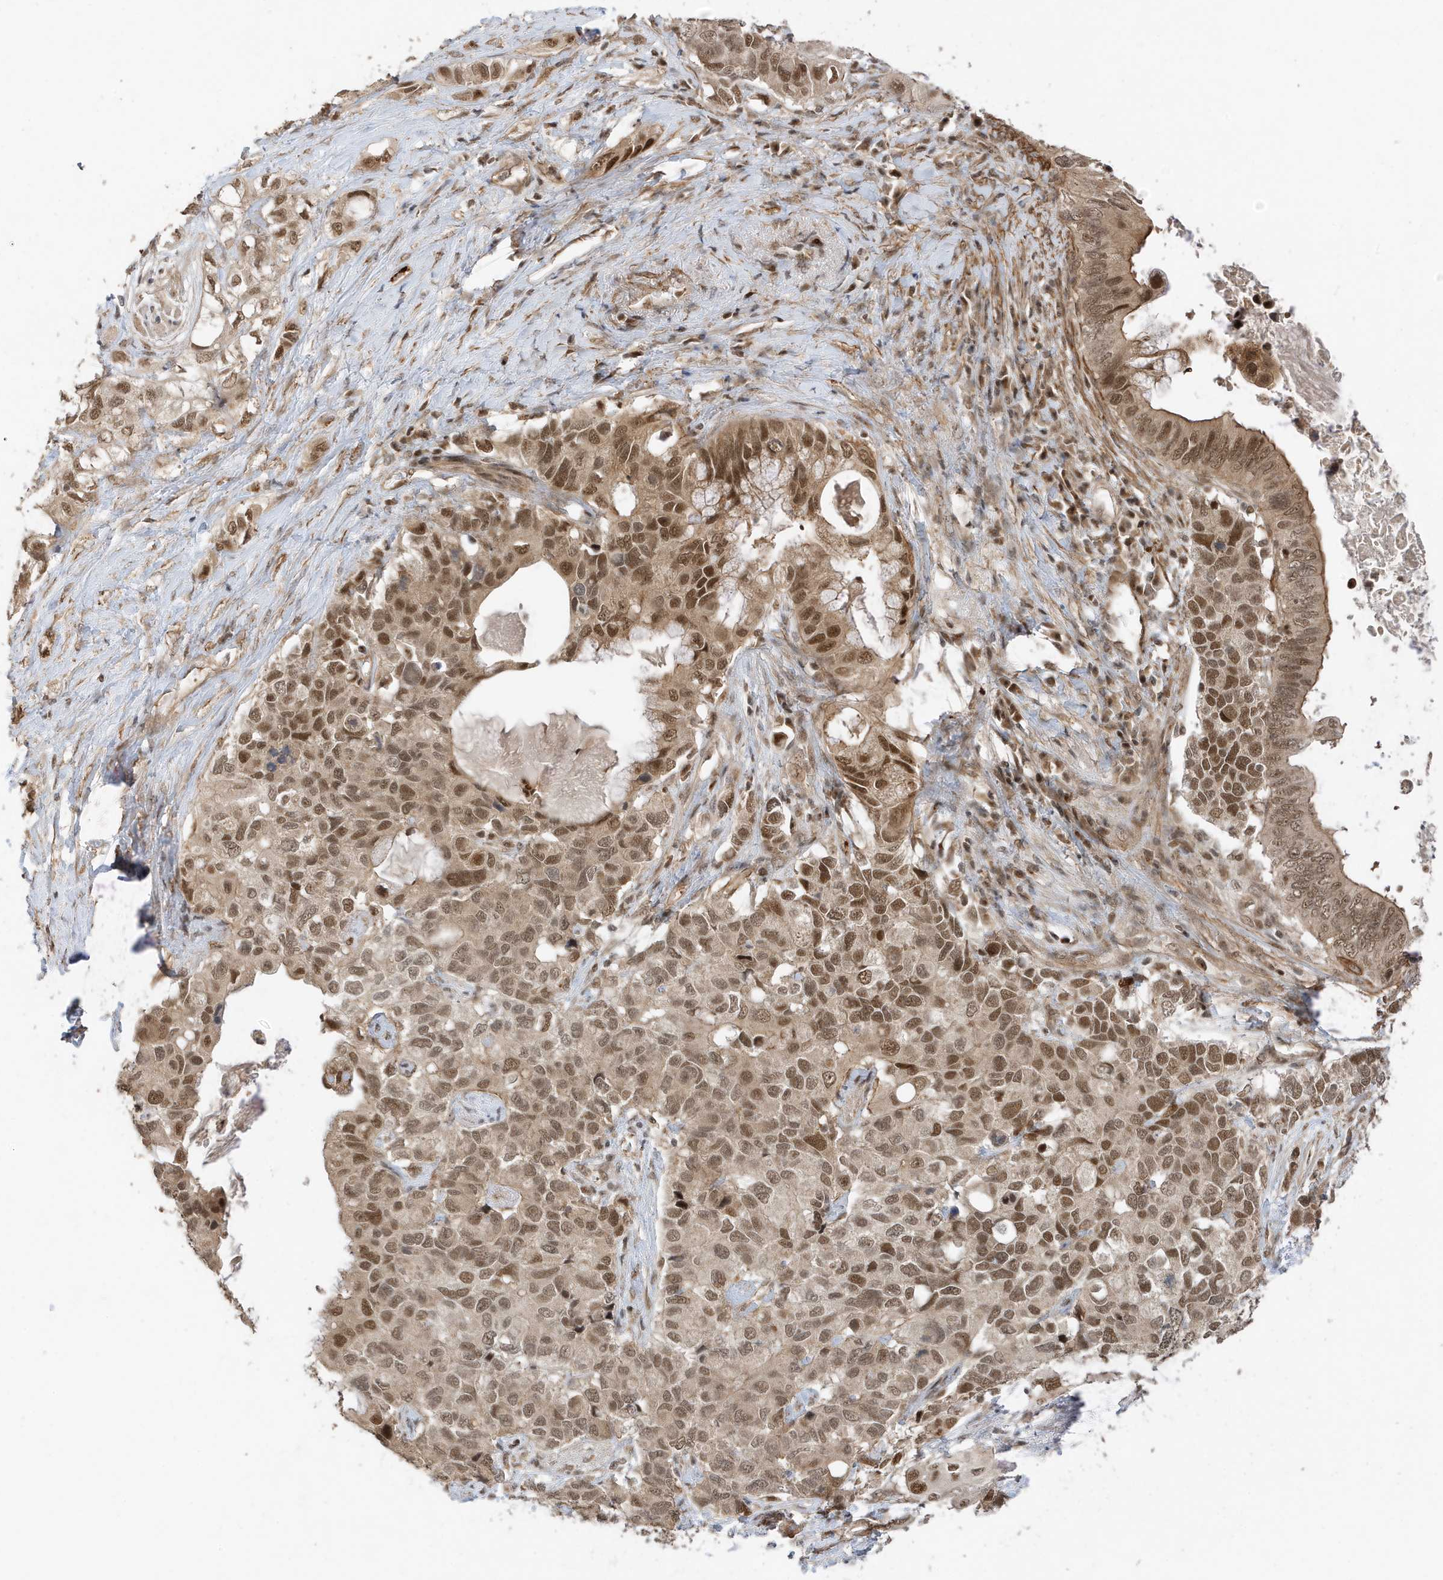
{"staining": {"intensity": "moderate", "quantity": ">75%", "location": "cytoplasmic/membranous,nuclear"}, "tissue": "pancreatic cancer", "cell_type": "Tumor cells", "image_type": "cancer", "snomed": [{"axis": "morphology", "description": "Adenocarcinoma, NOS"}, {"axis": "topography", "description": "Pancreas"}], "caption": "DAB (3,3'-diaminobenzidine) immunohistochemical staining of pancreatic cancer reveals moderate cytoplasmic/membranous and nuclear protein staining in about >75% of tumor cells.", "gene": "MAST3", "patient": {"sex": "female", "age": 56}}